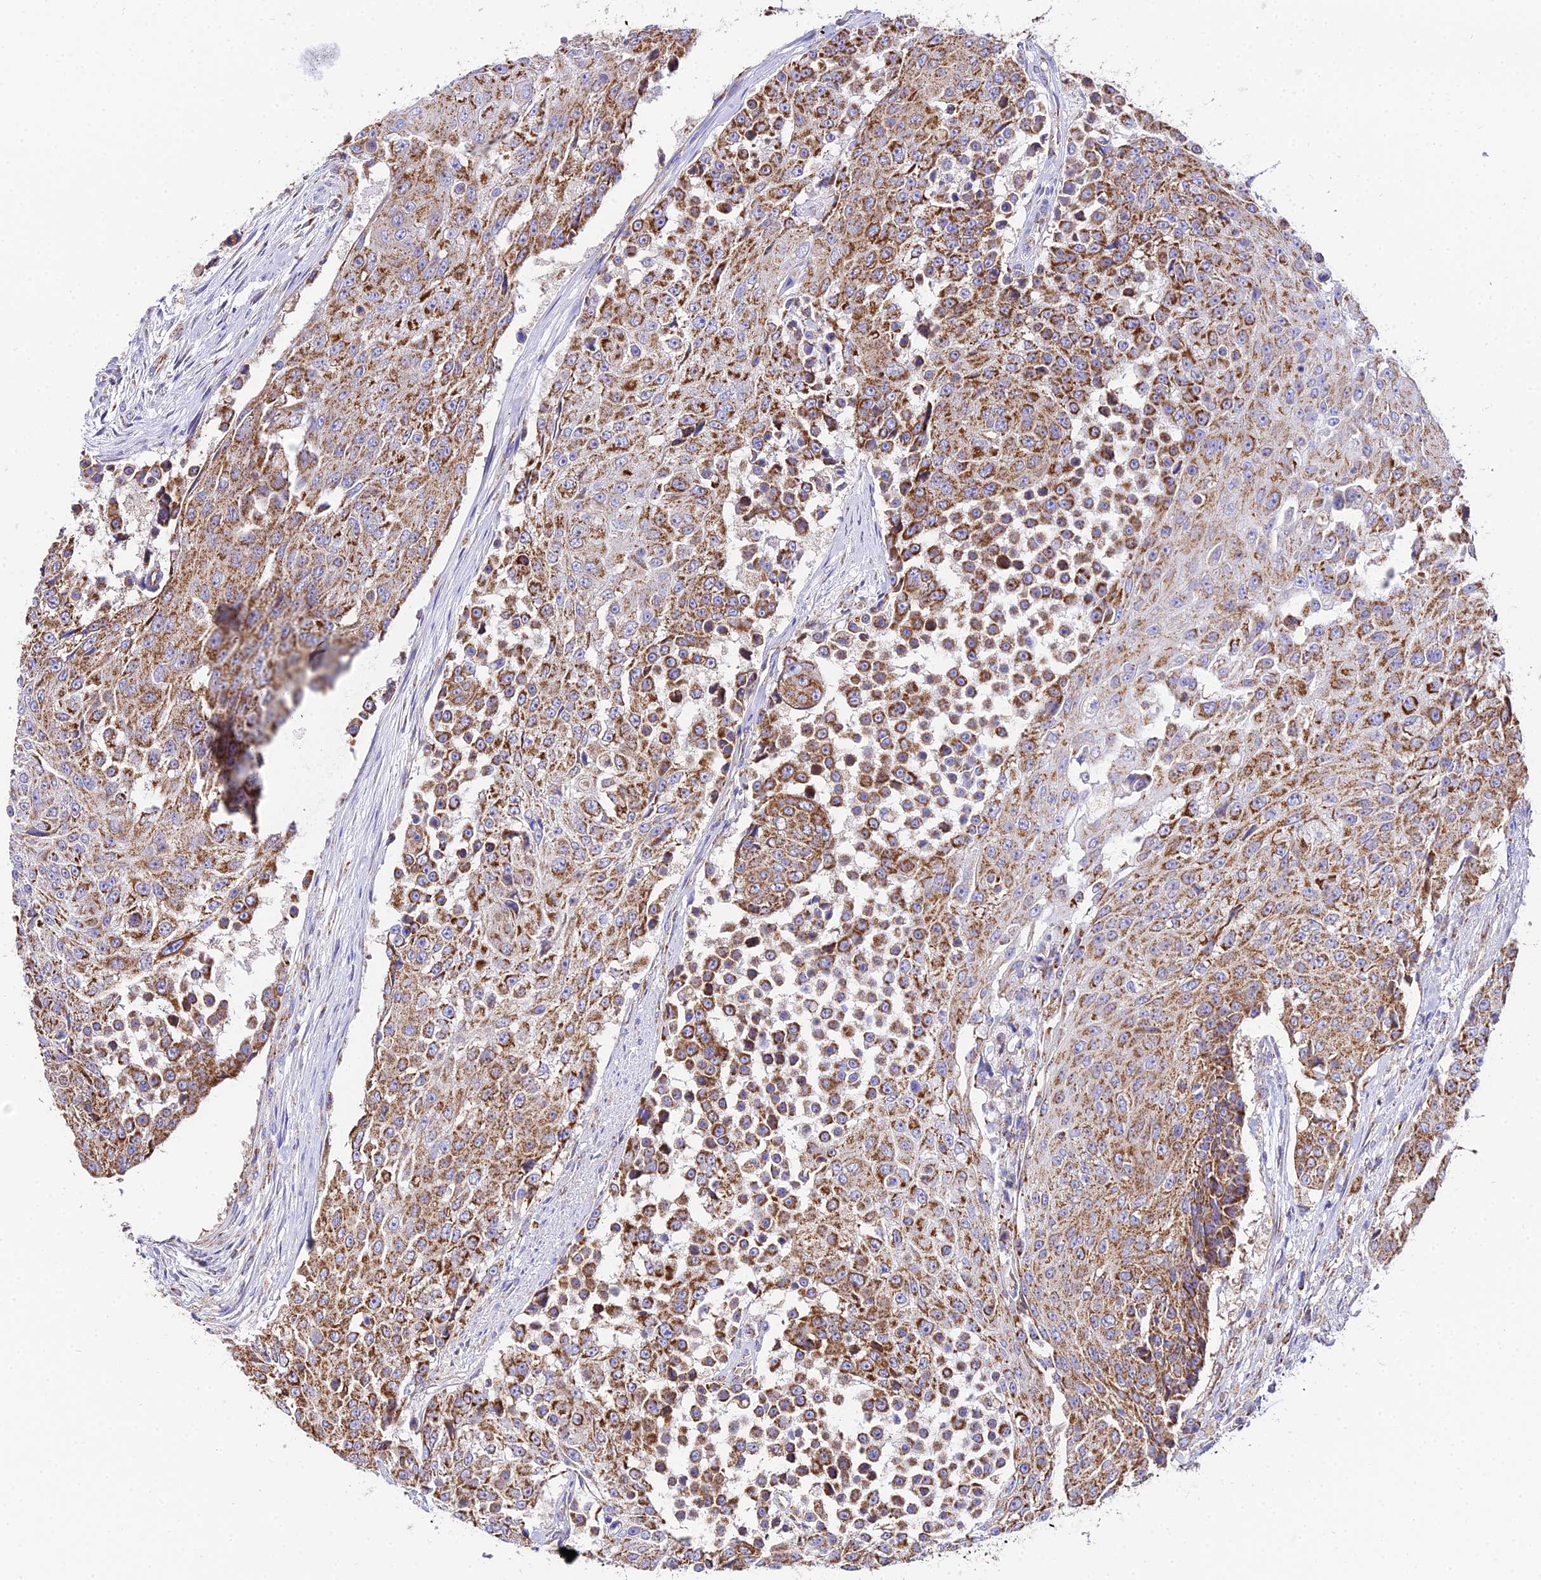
{"staining": {"intensity": "moderate", "quantity": ">75%", "location": "cytoplasmic/membranous"}, "tissue": "urothelial cancer", "cell_type": "Tumor cells", "image_type": "cancer", "snomed": [{"axis": "morphology", "description": "Urothelial carcinoma, High grade"}, {"axis": "topography", "description": "Urinary bladder"}], "caption": "Urothelial cancer stained for a protein shows moderate cytoplasmic/membranous positivity in tumor cells.", "gene": "OCIAD1", "patient": {"sex": "female", "age": 63}}